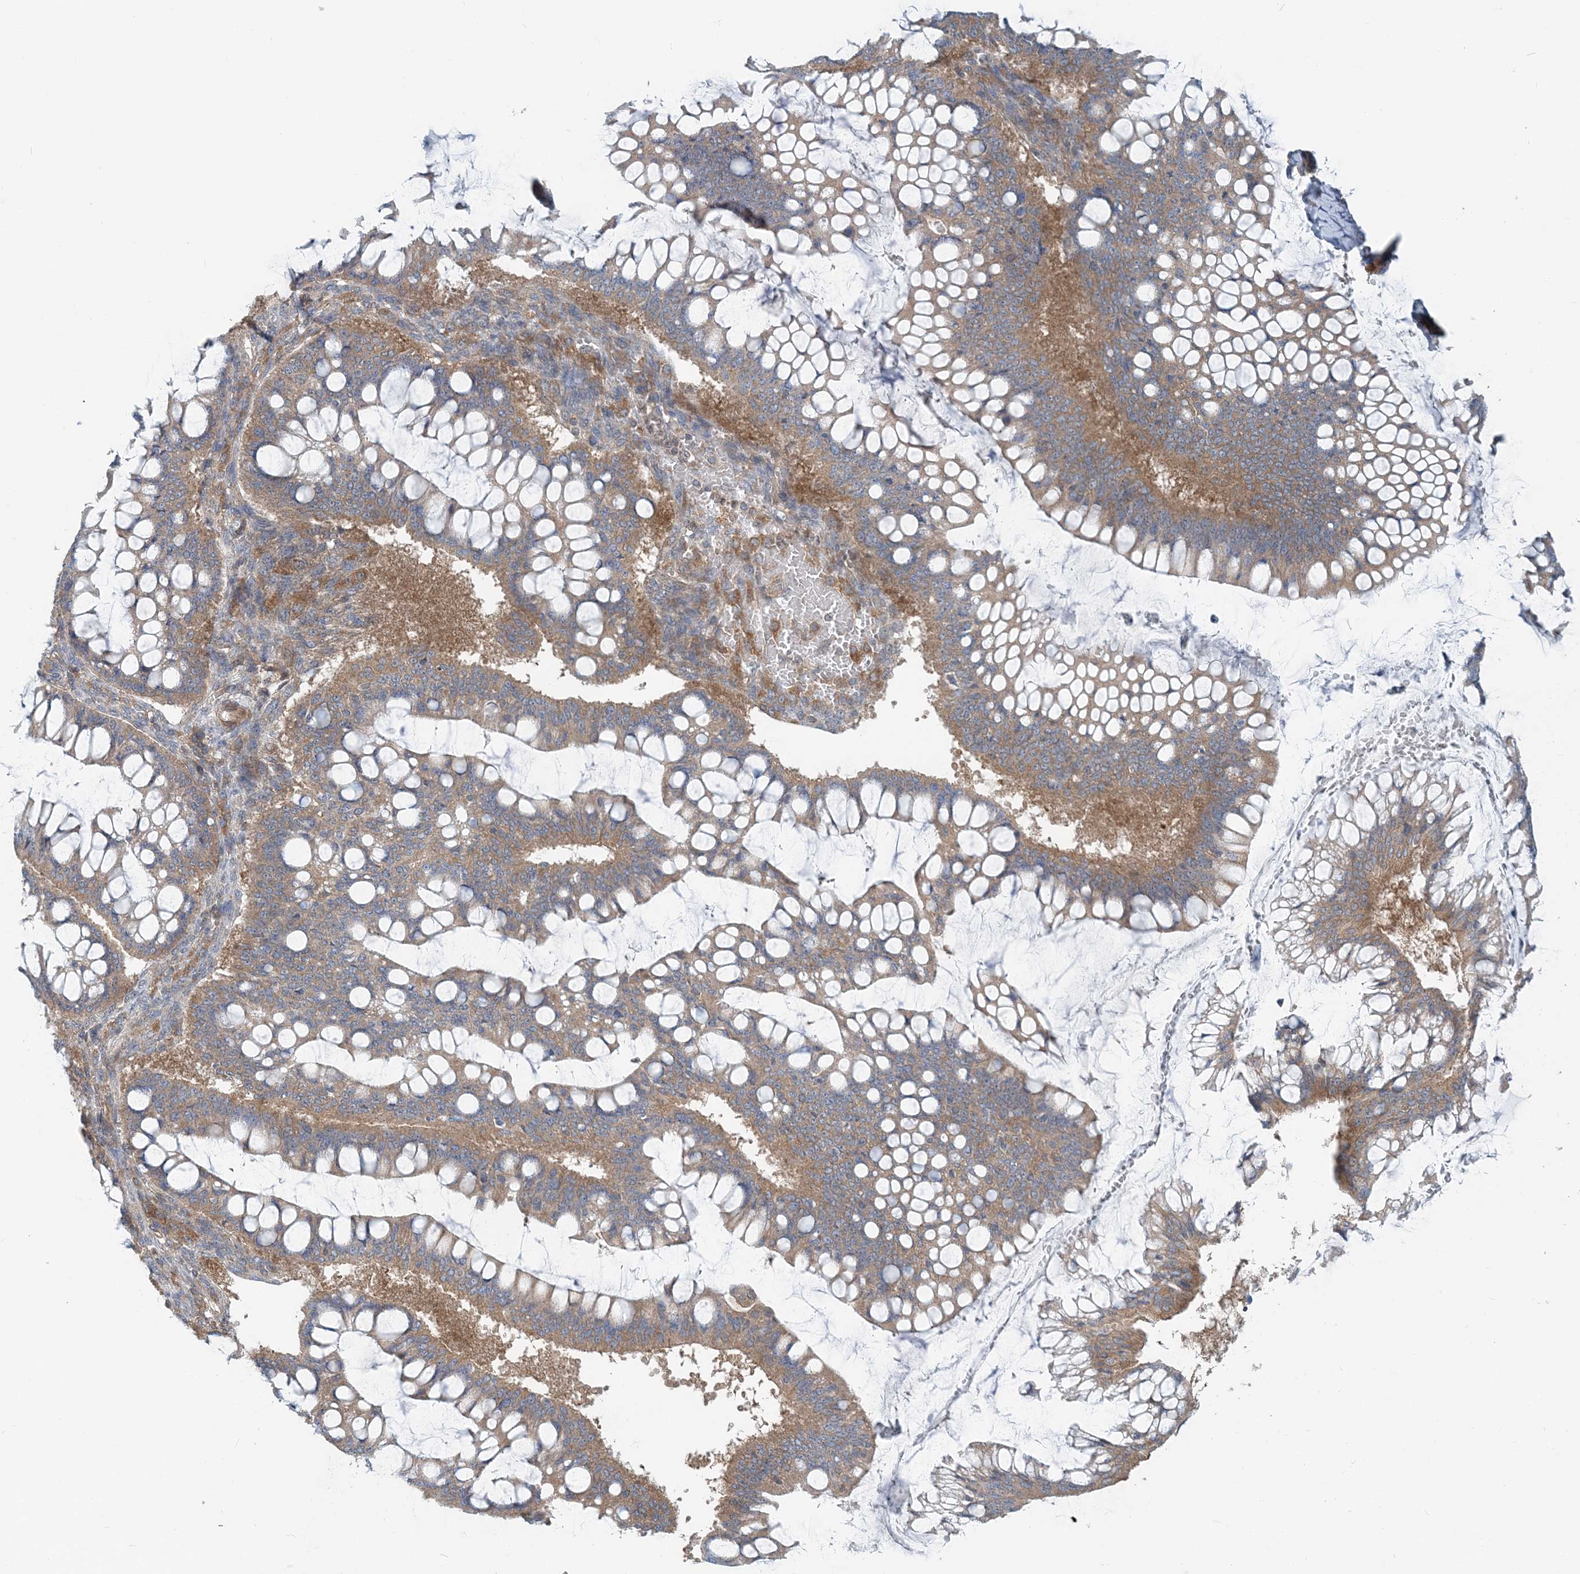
{"staining": {"intensity": "moderate", "quantity": ">75%", "location": "cytoplasmic/membranous"}, "tissue": "ovarian cancer", "cell_type": "Tumor cells", "image_type": "cancer", "snomed": [{"axis": "morphology", "description": "Cystadenocarcinoma, mucinous, NOS"}, {"axis": "topography", "description": "Ovary"}], "caption": "Protein staining reveals moderate cytoplasmic/membranous staining in about >75% of tumor cells in mucinous cystadenocarcinoma (ovarian).", "gene": "MOB4", "patient": {"sex": "female", "age": 73}}